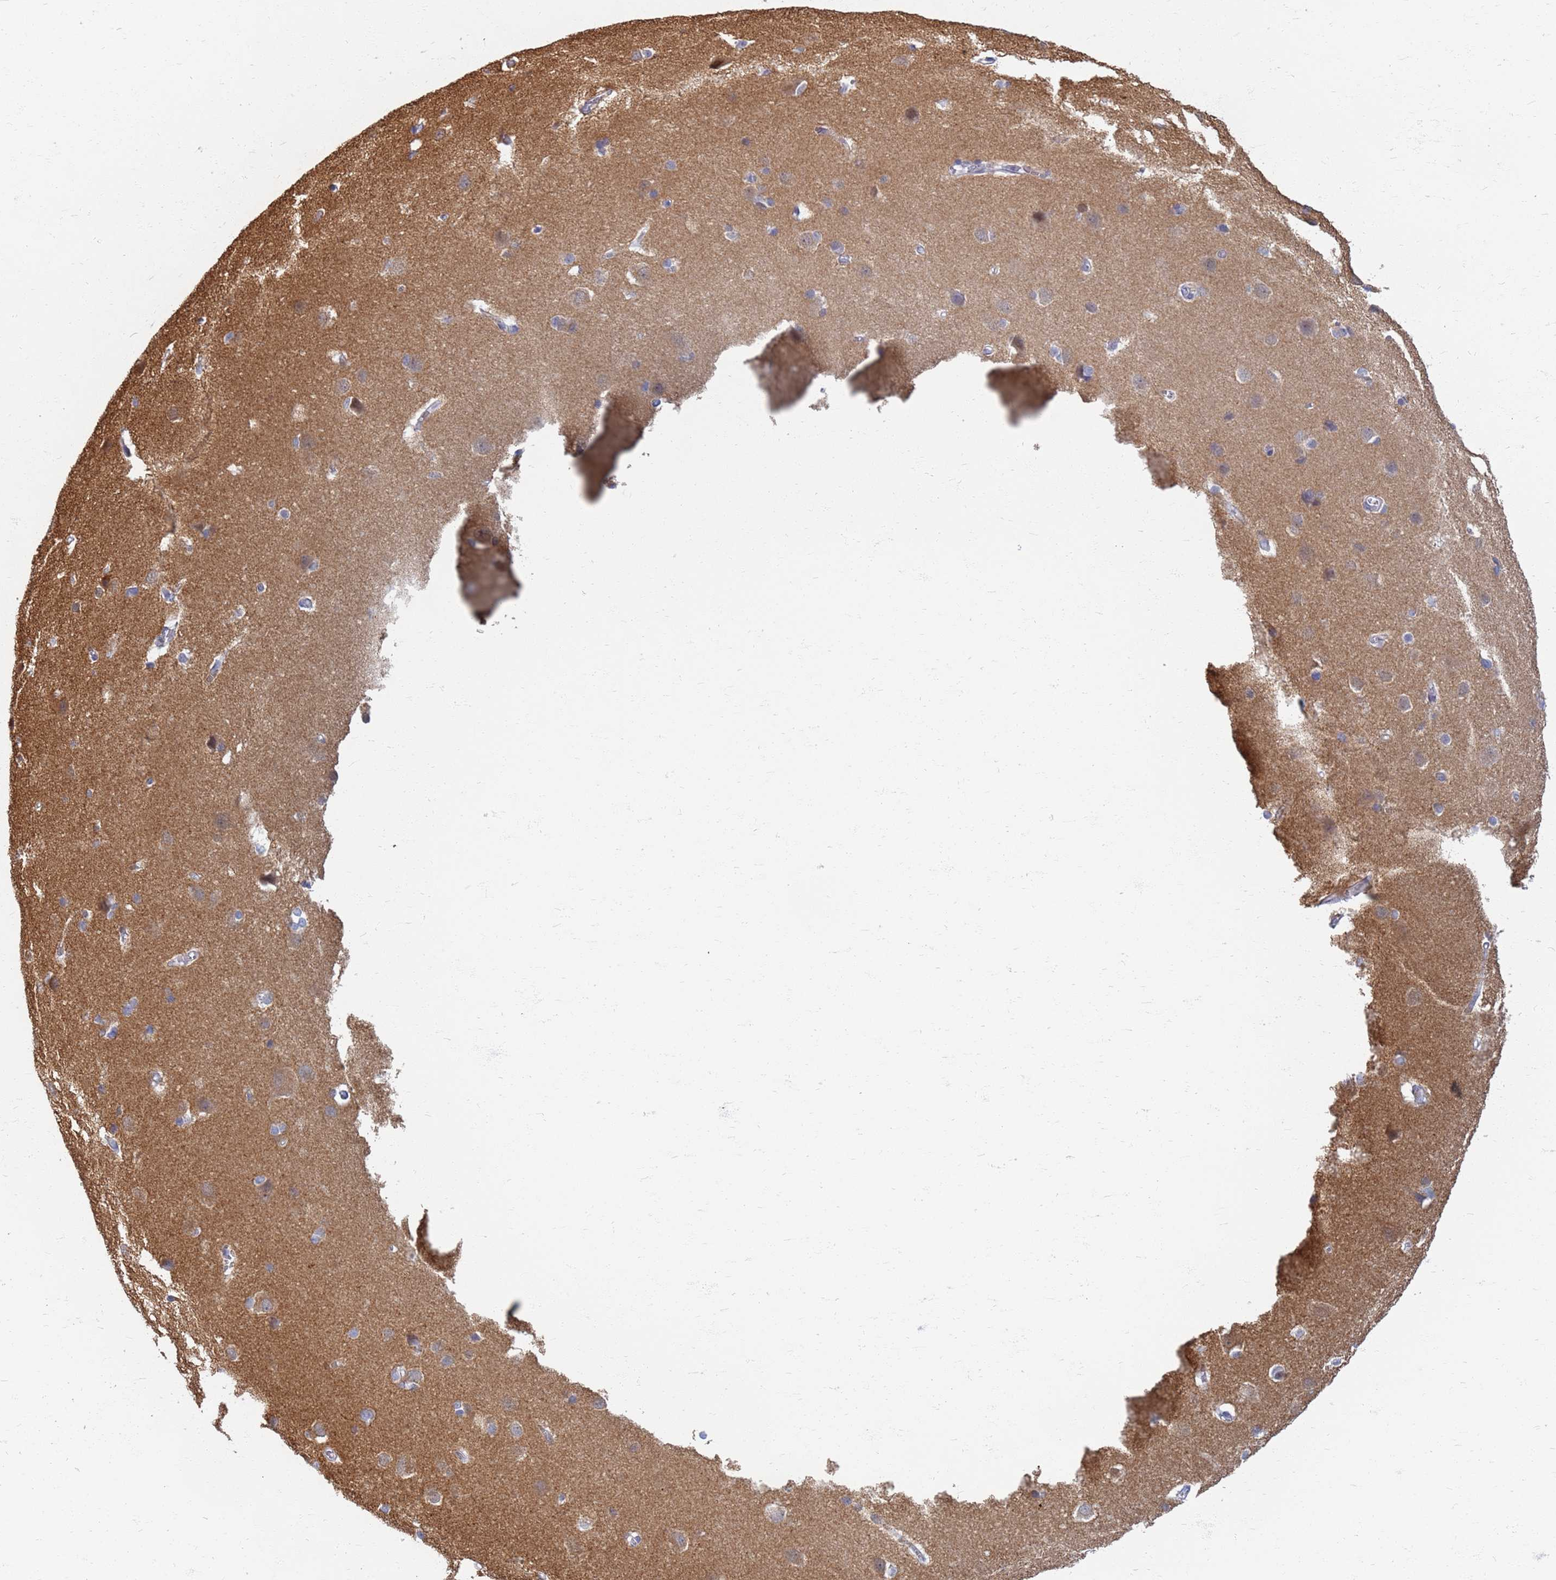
{"staining": {"intensity": "negative", "quantity": "none", "location": "none"}, "tissue": "cerebral cortex", "cell_type": "Endothelial cells", "image_type": "normal", "snomed": [{"axis": "morphology", "description": "Normal tissue, NOS"}, {"axis": "topography", "description": "Cerebral cortex"}], "caption": "A micrograph of human cerebral cortex is negative for staining in endothelial cells. Nuclei are stained in blue.", "gene": "ATP6V1E1", "patient": {"sex": "male", "age": 37}}